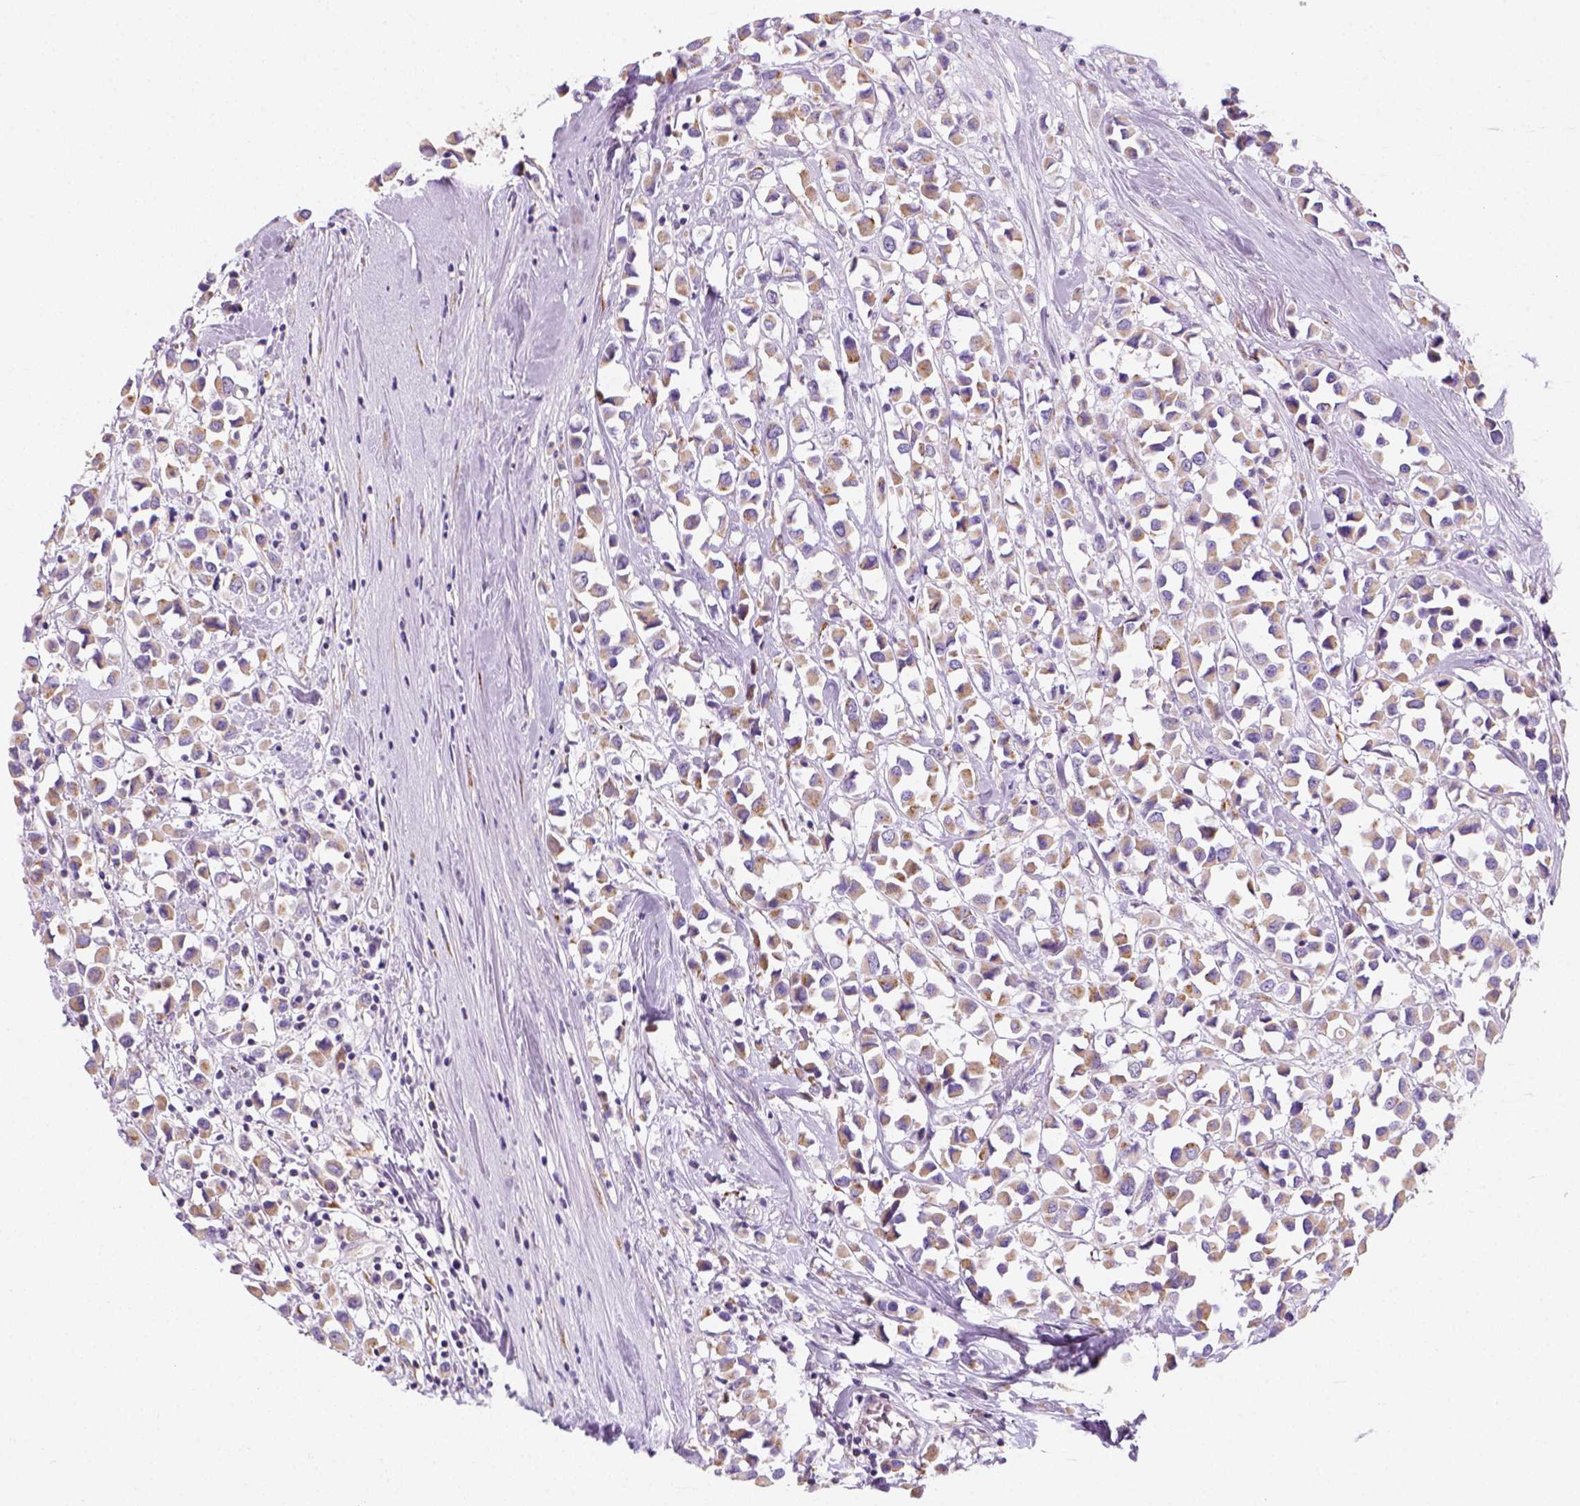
{"staining": {"intensity": "moderate", "quantity": ">75%", "location": "cytoplasmic/membranous"}, "tissue": "breast cancer", "cell_type": "Tumor cells", "image_type": "cancer", "snomed": [{"axis": "morphology", "description": "Duct carcinoma"}, {"axis": "topography", "description": "Breast"}], "caption": "A brown stain shows moderate cytoplasmic/membranous staining of a protein in breast cancer tumor cells. The staining is performed using DAB (3,3'-diaminobenzidine) brown chromogen to label protein expression. The nuclei are counter-stained blue using hematoxylin.", "gene": "CES2", "patient": {"sex": "female", "age": 61}}